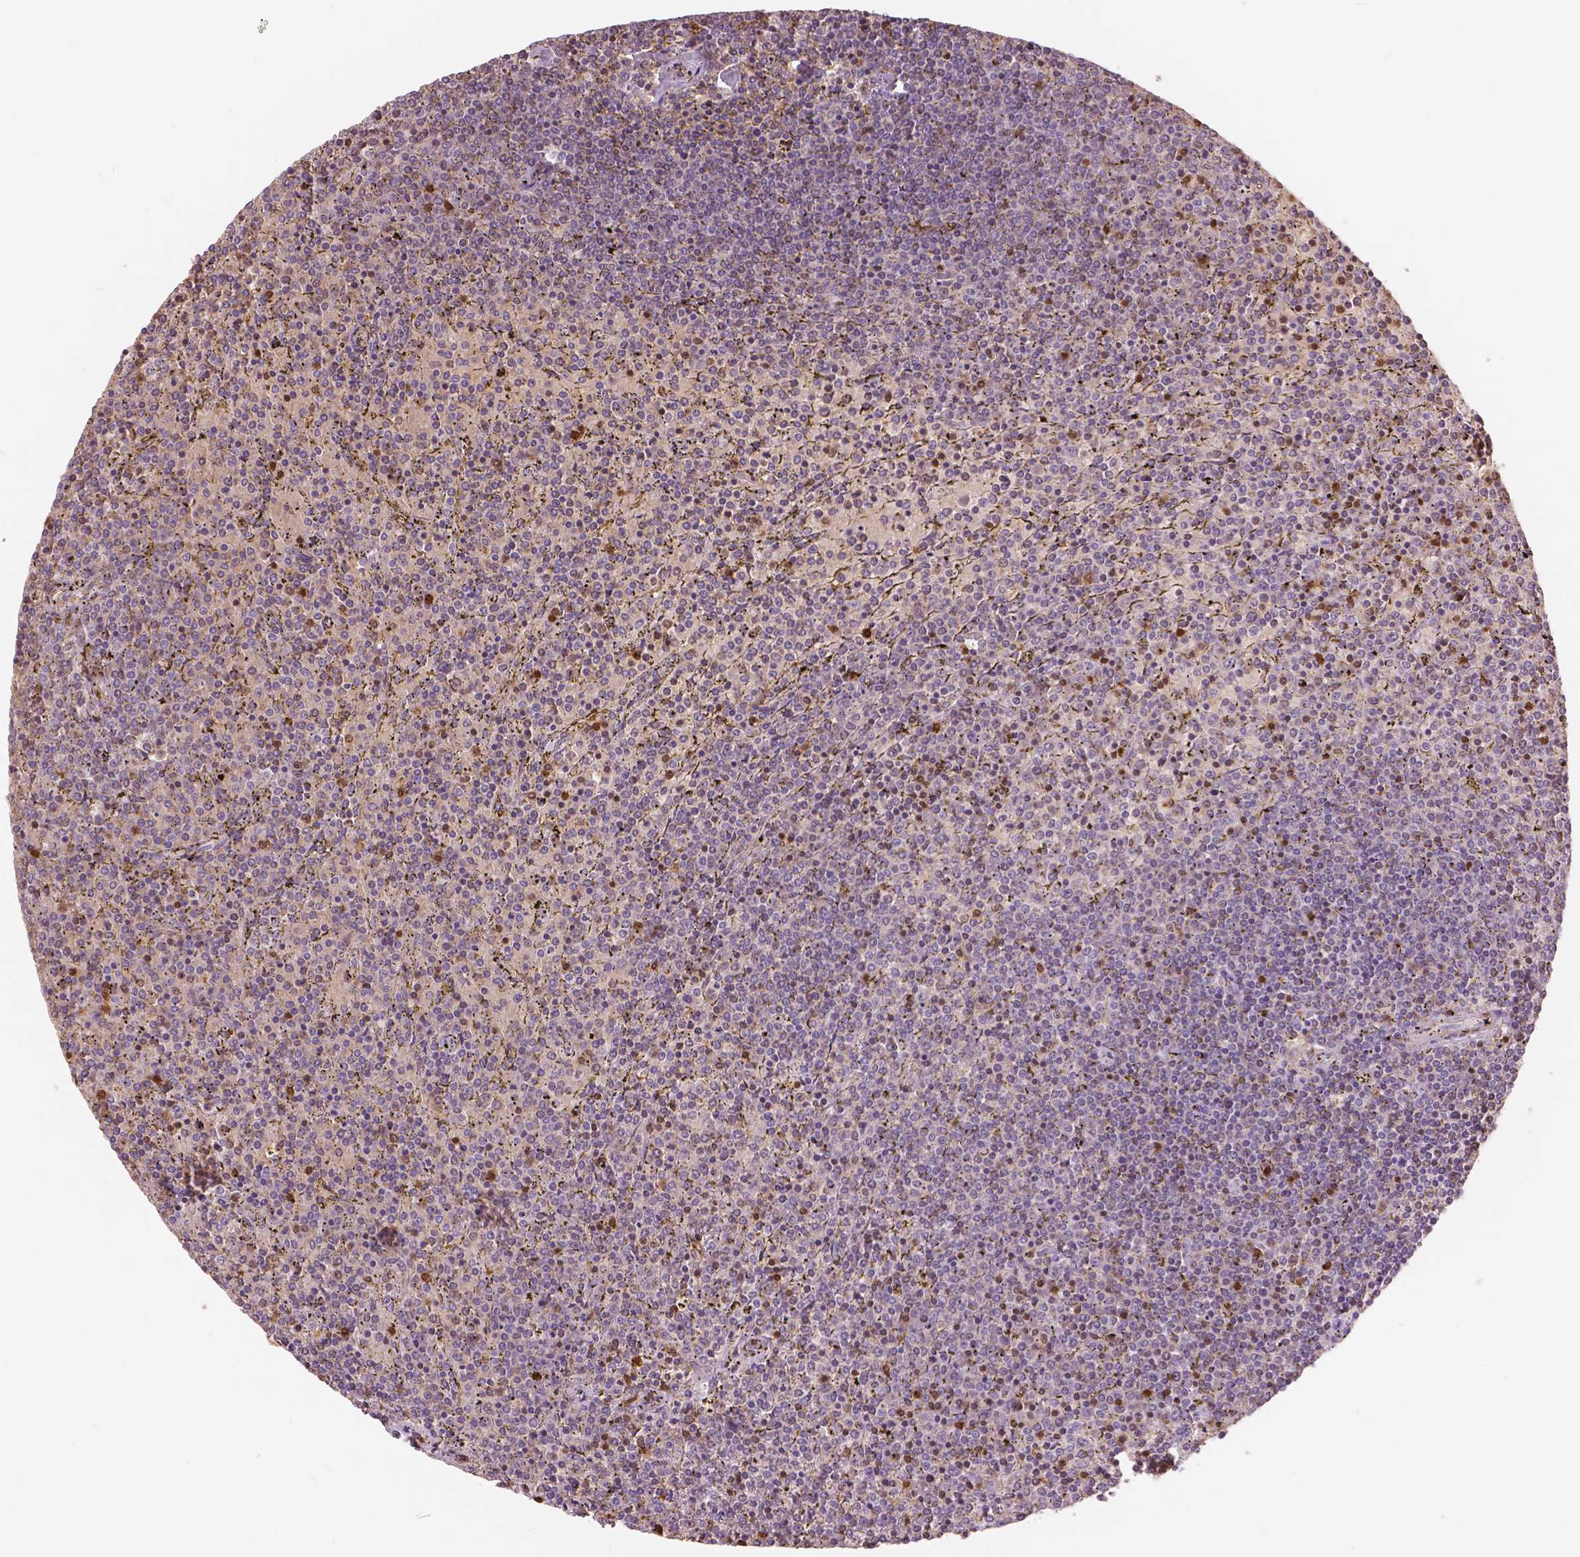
{"staining": {"intensity": "negative", "quantity": "none", "location": "none"}, "tissue": "lymphoma", "cell_type": "Tumor cells", "image_type": "cancer", "snomed": [{"axis": "morphology", "description": "Malignant lymphoma, non-Hodgkin's type, Low grade"}, {"axis": "topography", "description": "Spleen"}], "caption": "Tumor cells show no significant protein positivity in lymphoma. Brightfield microscopy of immunohistochemistry stained with DAB (3,3'-diaminobenzidine) (brown) and hematoxylin (blue), captured at high magnification.", "gene": "S100A4", "patient": {"sex": "female", "age": 77}}